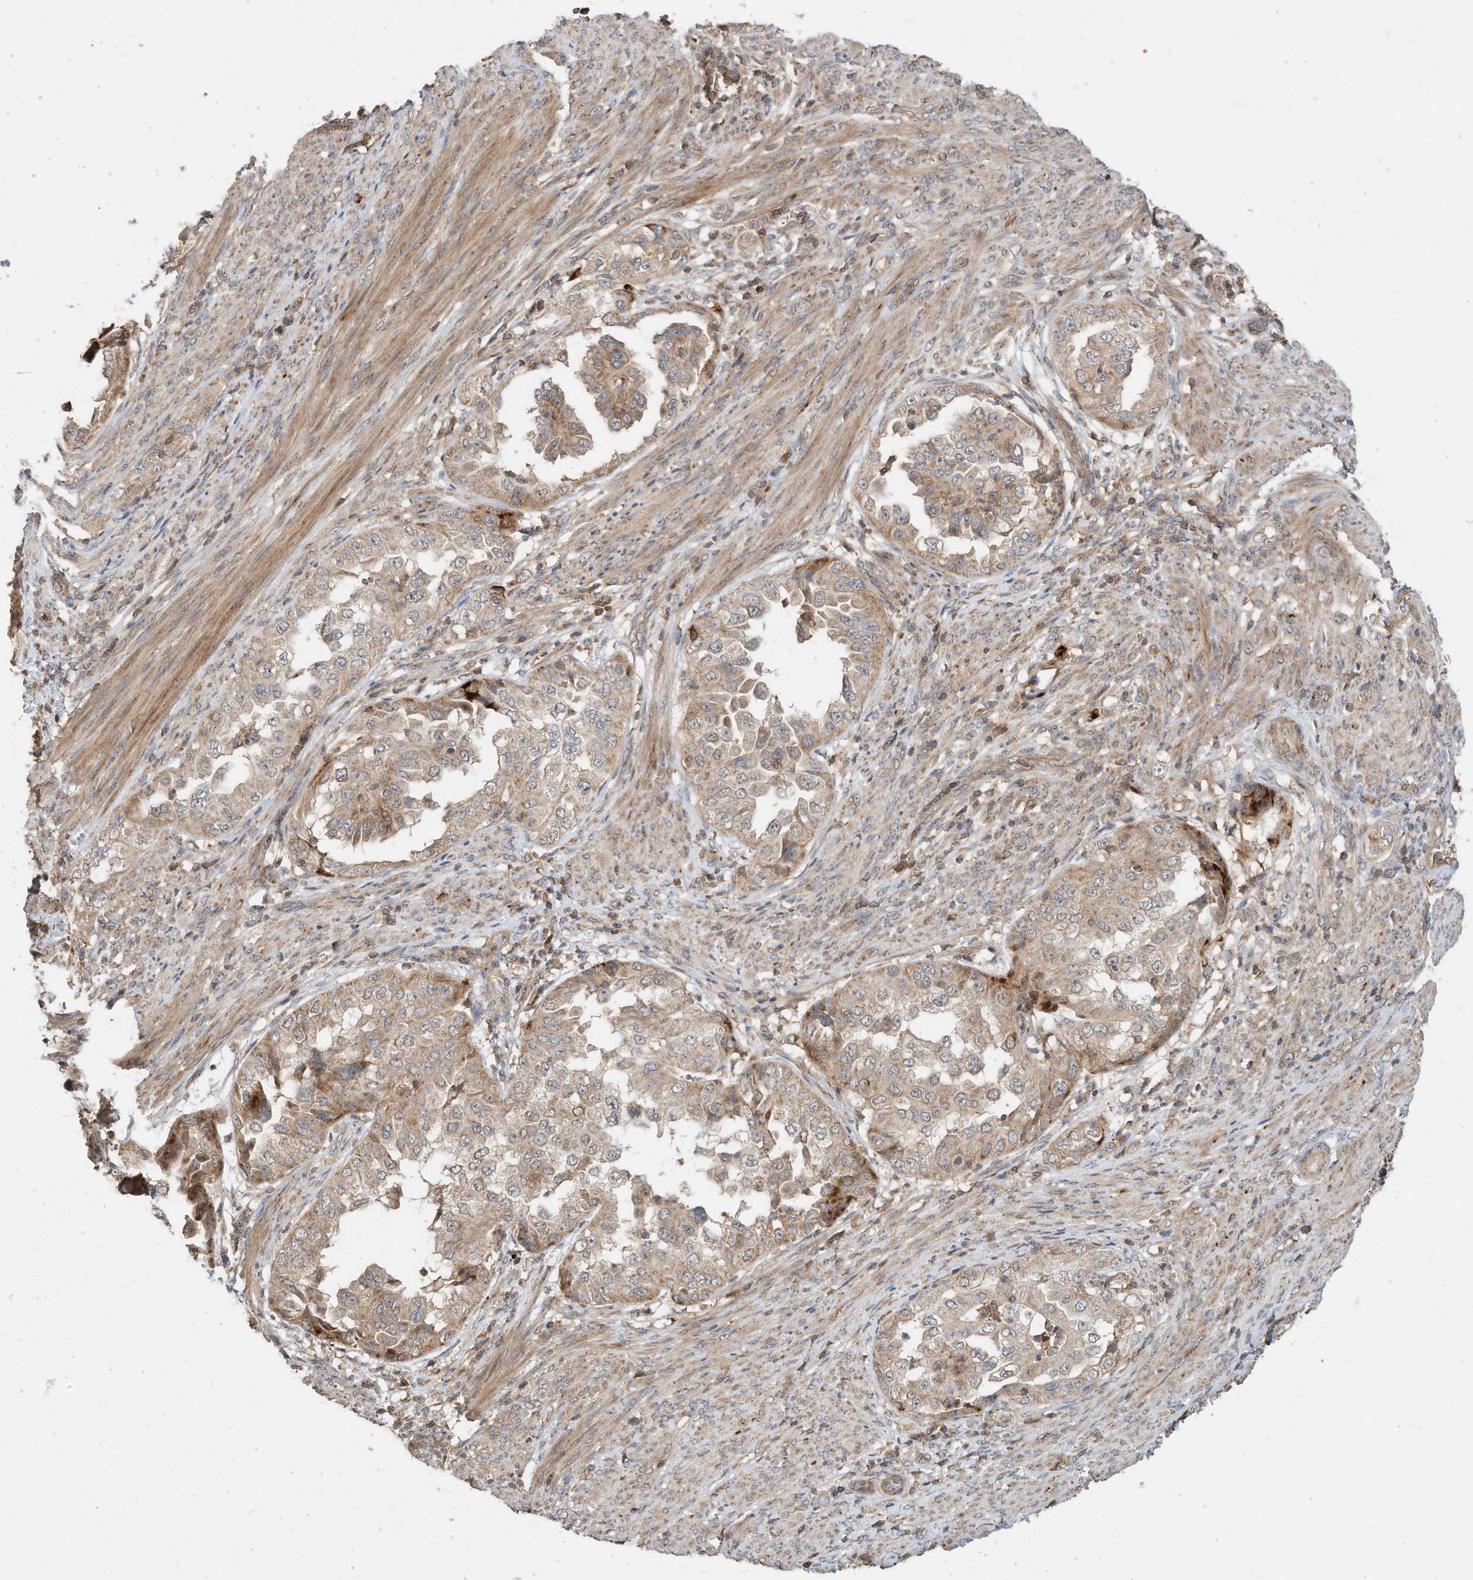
{"staining": {"intensity": "weak", "quantity": ">75%", "location": "cytoplasmic/membranous"}, "tissue": "endometrial cancer", "cell_type": "Tumor cells", "image_type": "cancer", "snomed": [{"axis": "morphology", "description": "Adenocarcinoma, NOS"}, {"axis": "topography", "description": "Endometrium"}], "caption": "Immunohistochemical staining of endometrial cancer exhibits low levels of weak cytoplasmic/membranous protein positivity in approximately >75% of tumor cells. The protein of interest is shown in brown color, while the nuclei are stained blue.", "gene": "CPAMD8", "patient": {"sex": "female", "age": 85}}